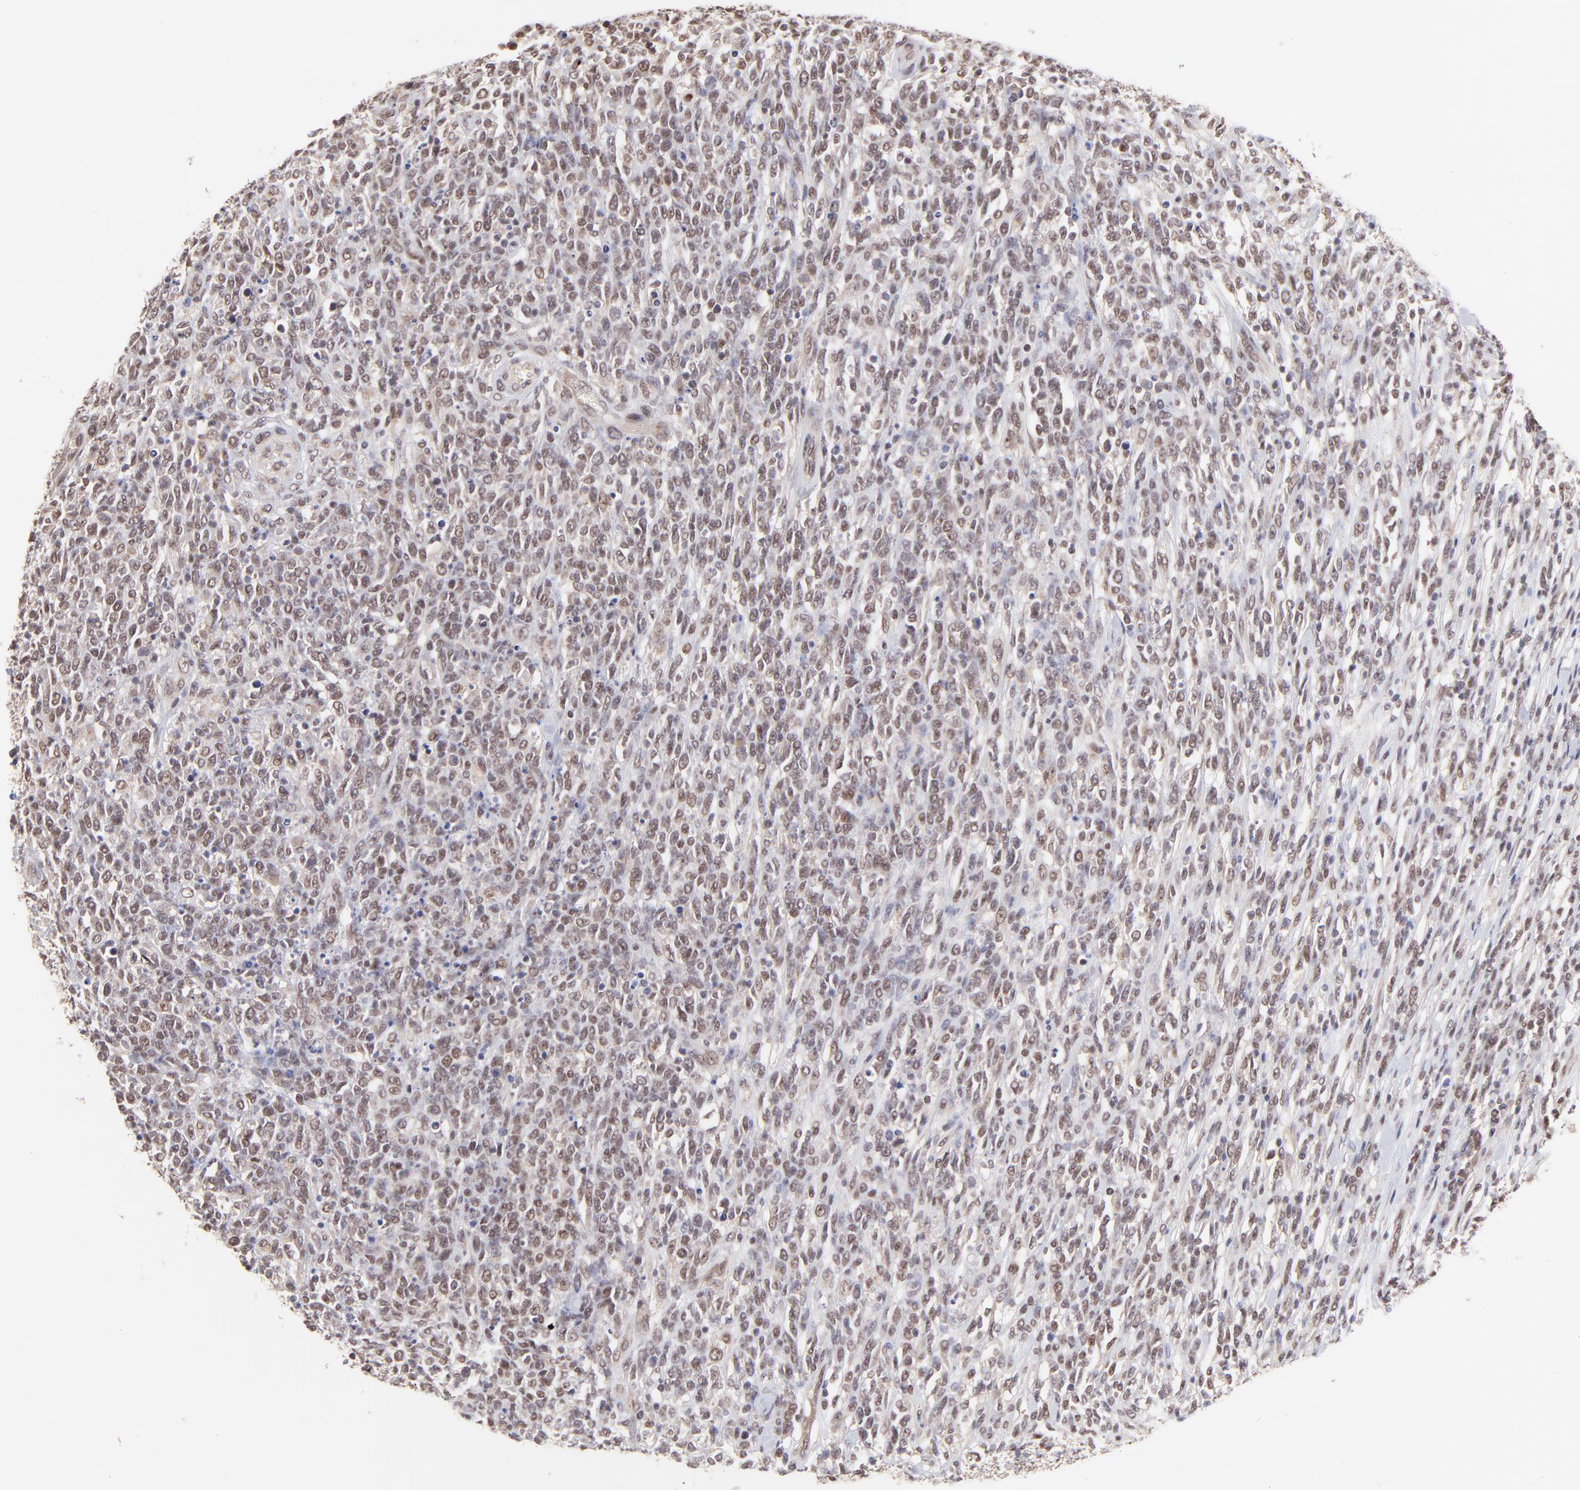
{"staining": {"intensity": "weak", "quantity": ">75%", "location": "nuclear"}, "tissue": "lymphoma", "cell_type": "Tumor cells", "image_type": "cancer", "snomed": [{"axis": "morphology", "description": "Malignant lymphoma, non-Hodgkin's type, High grade"}, {"axis": "topography", "description": "Lymph node"}], "caption": "Protein positivity by immunohistochemistry shows weak nuclear staining in approximately >75% of tumor cells in high-grade malignant lymphoma, non-Hodgkin's type. (DAB IHC with brightfield microscopy, high magnification).", "gene": "MED12", "patient": {"sex": "female", "age": 73}}